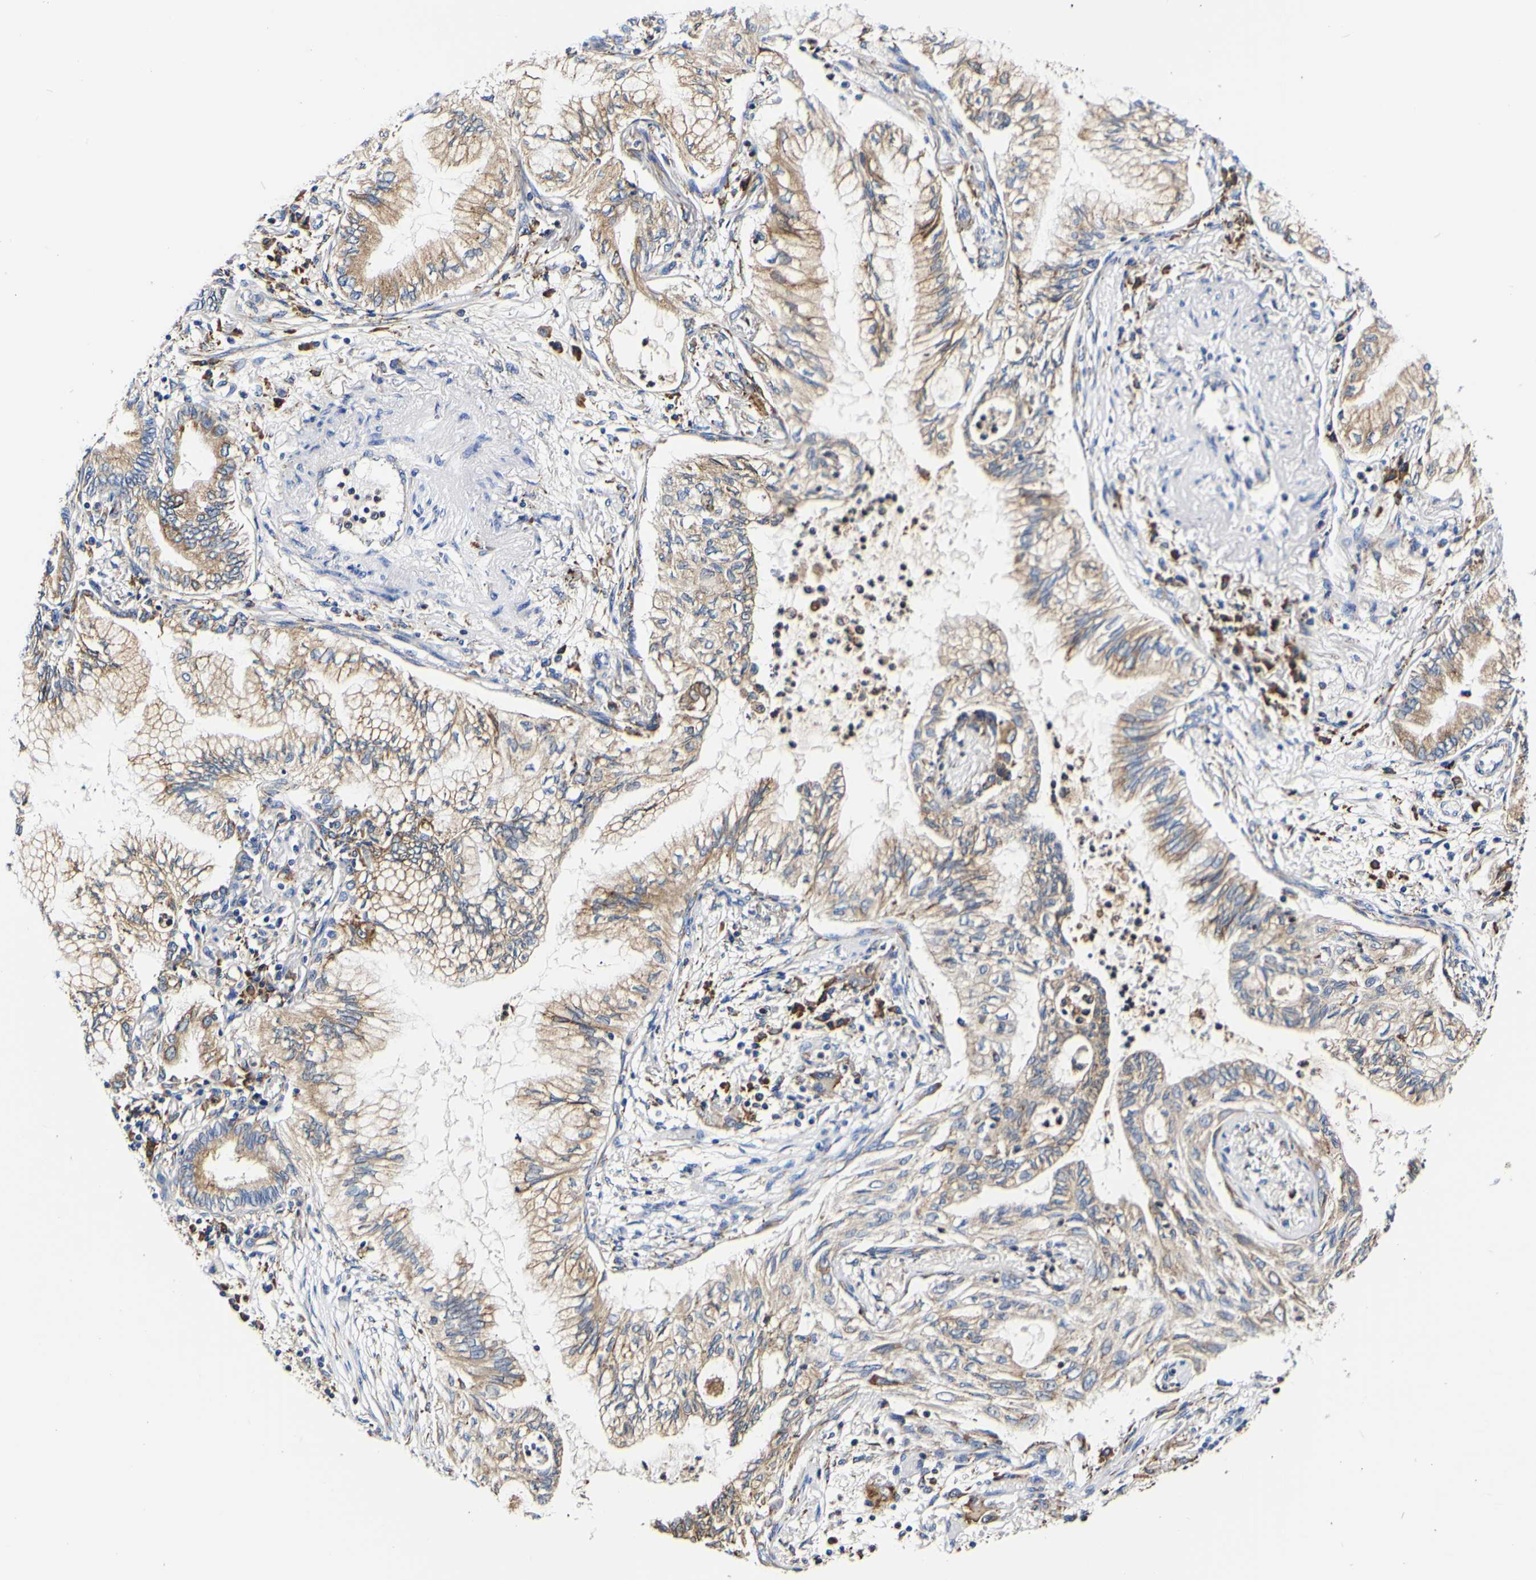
{"staining": {"intensity": "weak", "quantity": "25%-75%", "location": "cytoplasmic/membranous"}, "tissue": "lung cancer", "cell_type": "Tumor cells", "image_type": "cancer", "snomed": [{"axis": "morphology", "description": "Normal tissue, NOS"}, {"axis": "morphology", "description": "Adenocarcinoma, NOS"}, {"axis": "topography", "description": "Bronchus"}, {"axis": "topography", "description": "Lung"}], "caption": "Weak cytoplasmic/membranous expression is seen in approximately 25%-75% of tumor cells in lung cancer (adenocarcinoma).", "gene": "P4HB", "patient": {"sex": "female", "age": 70}}